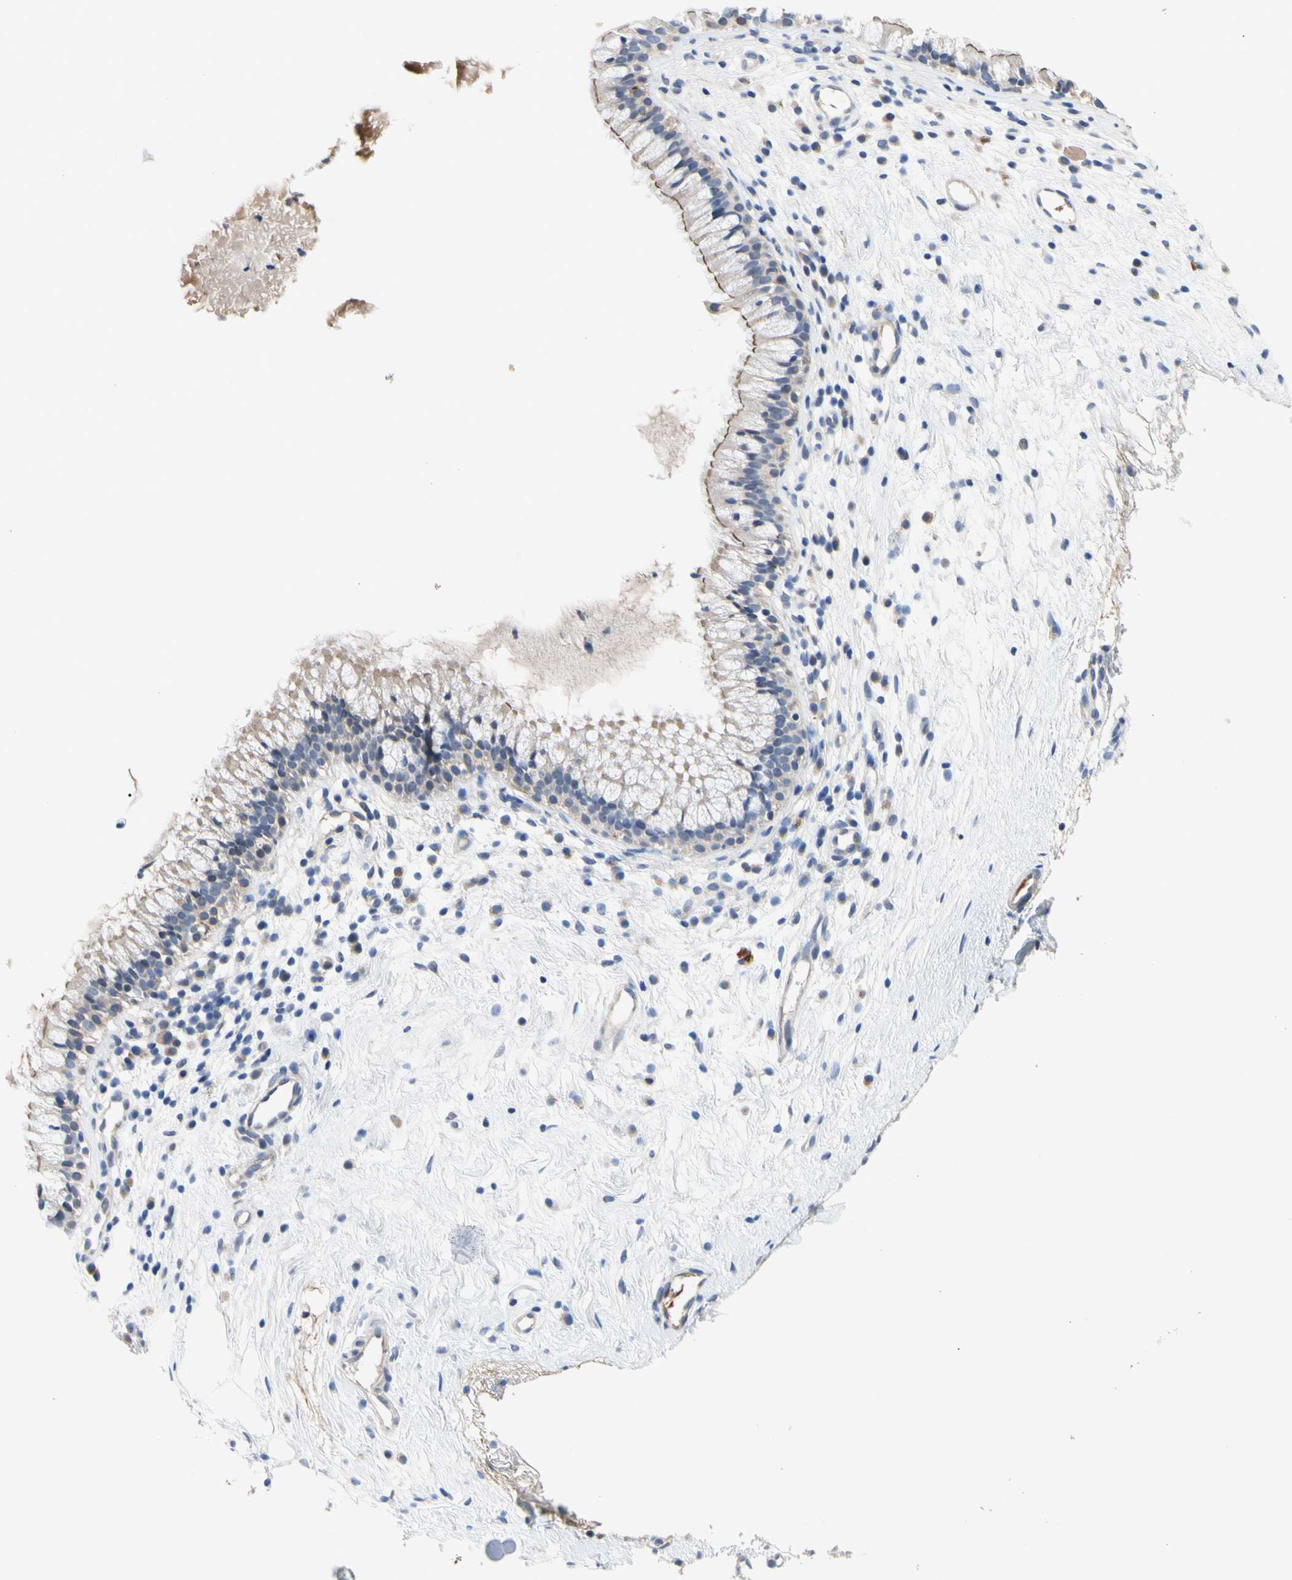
{"staining": {"intensity": "weak", "quantity": "25%-75%", "location": "cytoplasmic/membranous"}, "tissue": "nasopharynx", "cell_type": "Respiratory epithelial cells", "image_type": "normal", "snomed": [{"axis": "morphology", "description": "Normal tissue, NOS"}, {"axis": "topography", "description": "Nasopharynx"}], "caption": "Nasopharynx stained with IHC exhibits weak cytoplasmic/membranous staining in about 25%-75% of respiratory epithelial cells. The staining is performed using DAB (3,3'-diaminobenzidine) brown chromogen to label protein expression. The nuclei are counter-stained blue using hematoxylin.", "gene": "GAS6", "patient": {"sex": "male", "age": 21}}